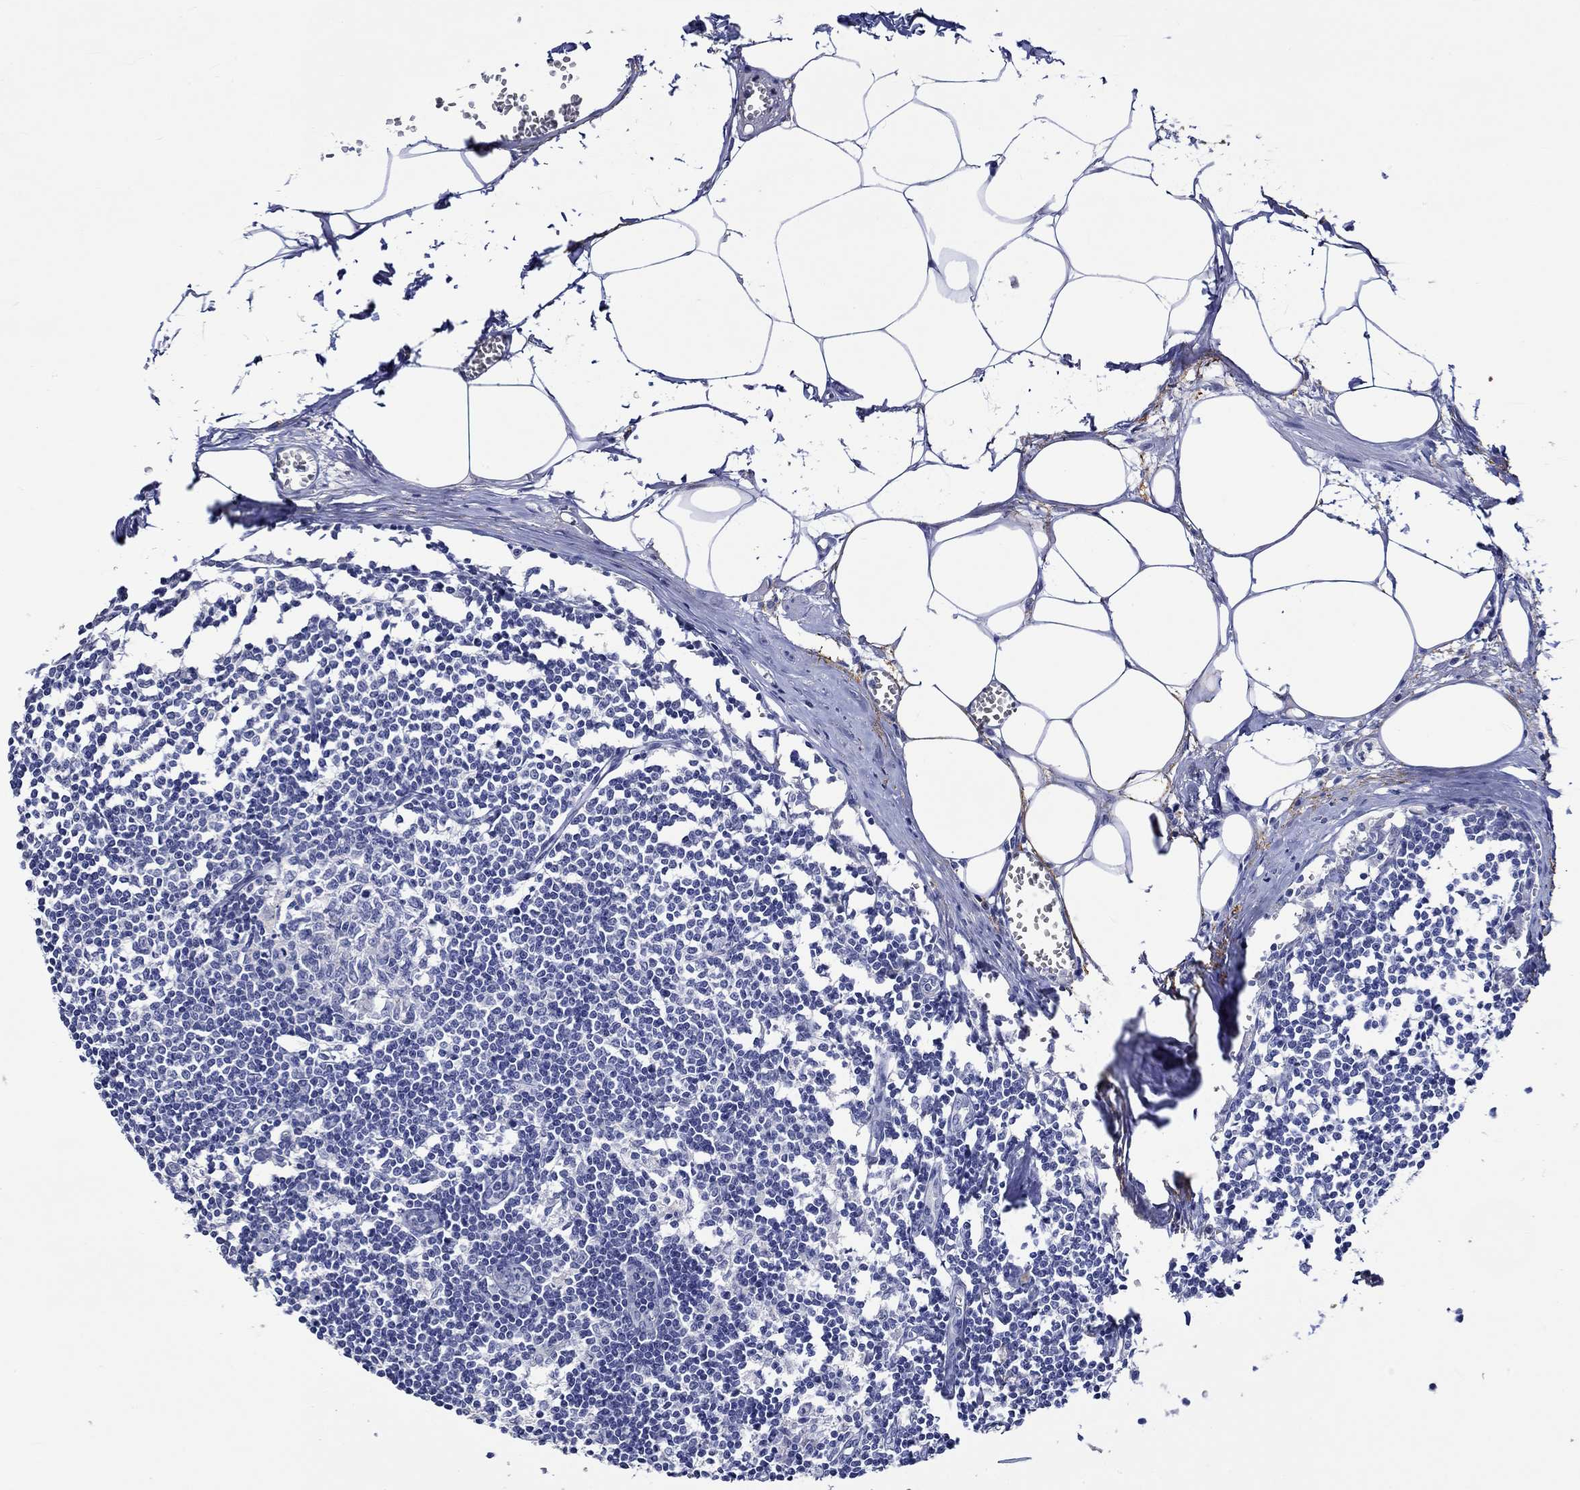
{"staining": {"intensity": "negative", "quantity": "none", "location": "none"}, "tissue": "lymph node", "cell_type": "Germinal center cells", "image_type": "normal", "snomed": [{"axis": "morphology", "description": "Normal tissue, NOS"}, {"axis": "topography", "description": "Lymph node"}], "caption": "Germinal center cells show no significant protein expression in benign lymph node. (DAB (3,3'-diaminobenzidine) immunohistochemistry (IHC) with hematoxylin counter stain).", "gene": "KLHL35", "patient": {"sex": "male", "age": 59}}